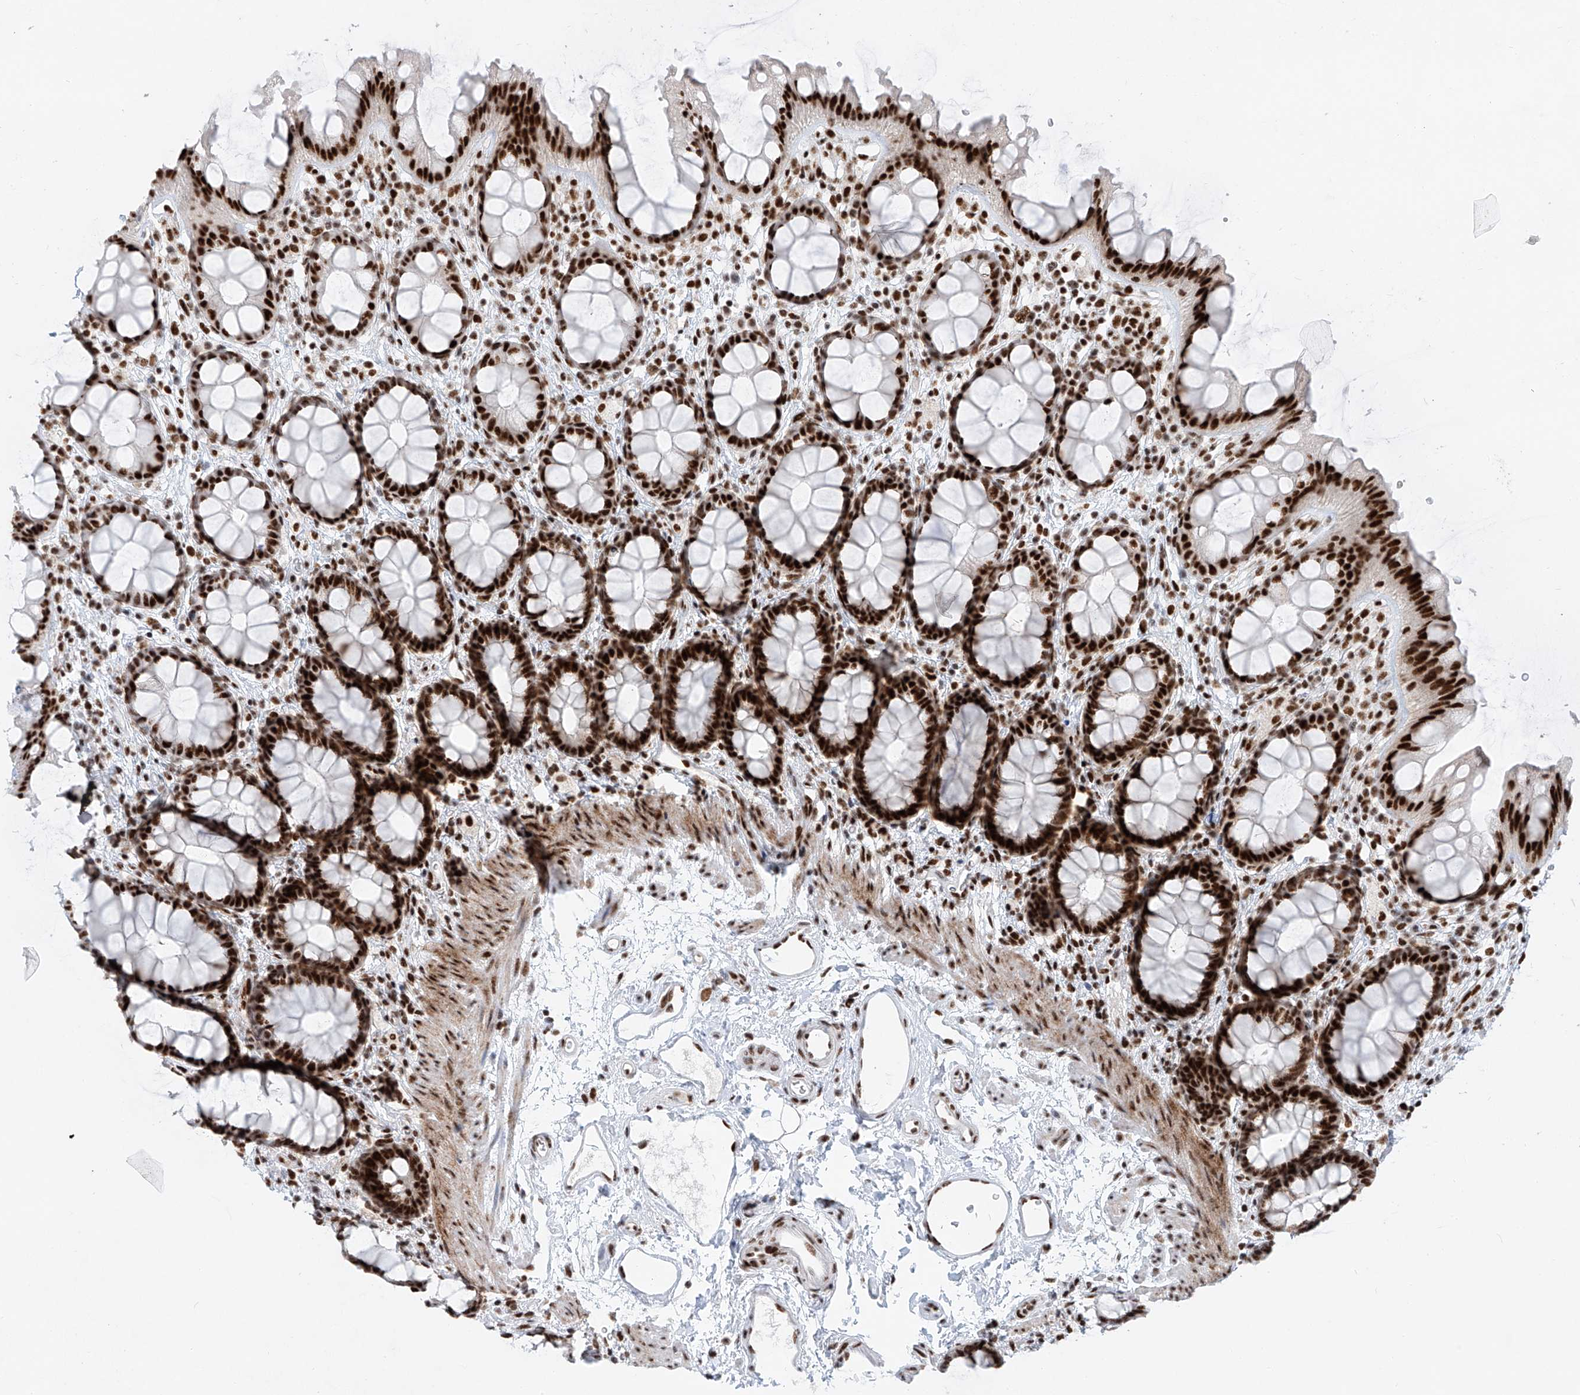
{"staining": {"intensity": "strong", "quantity": ">75%", "location": "nuclear"}, "tissue": "rectum", "cell_type": "Glandular cells", "image_type": "normal", "snomed": [{"axis": "morphology", "description": "Normal tissue, NOS"}, {"axis": "topography", "description": "Rectum"}], "caption": "This histopathology image reveals IHC staining of unremarkable rectum, with high strong nuclear expression in about >75% of glandular cells.", "gene": "TAF4", "patient": {"sex": "female", "age": 65}}